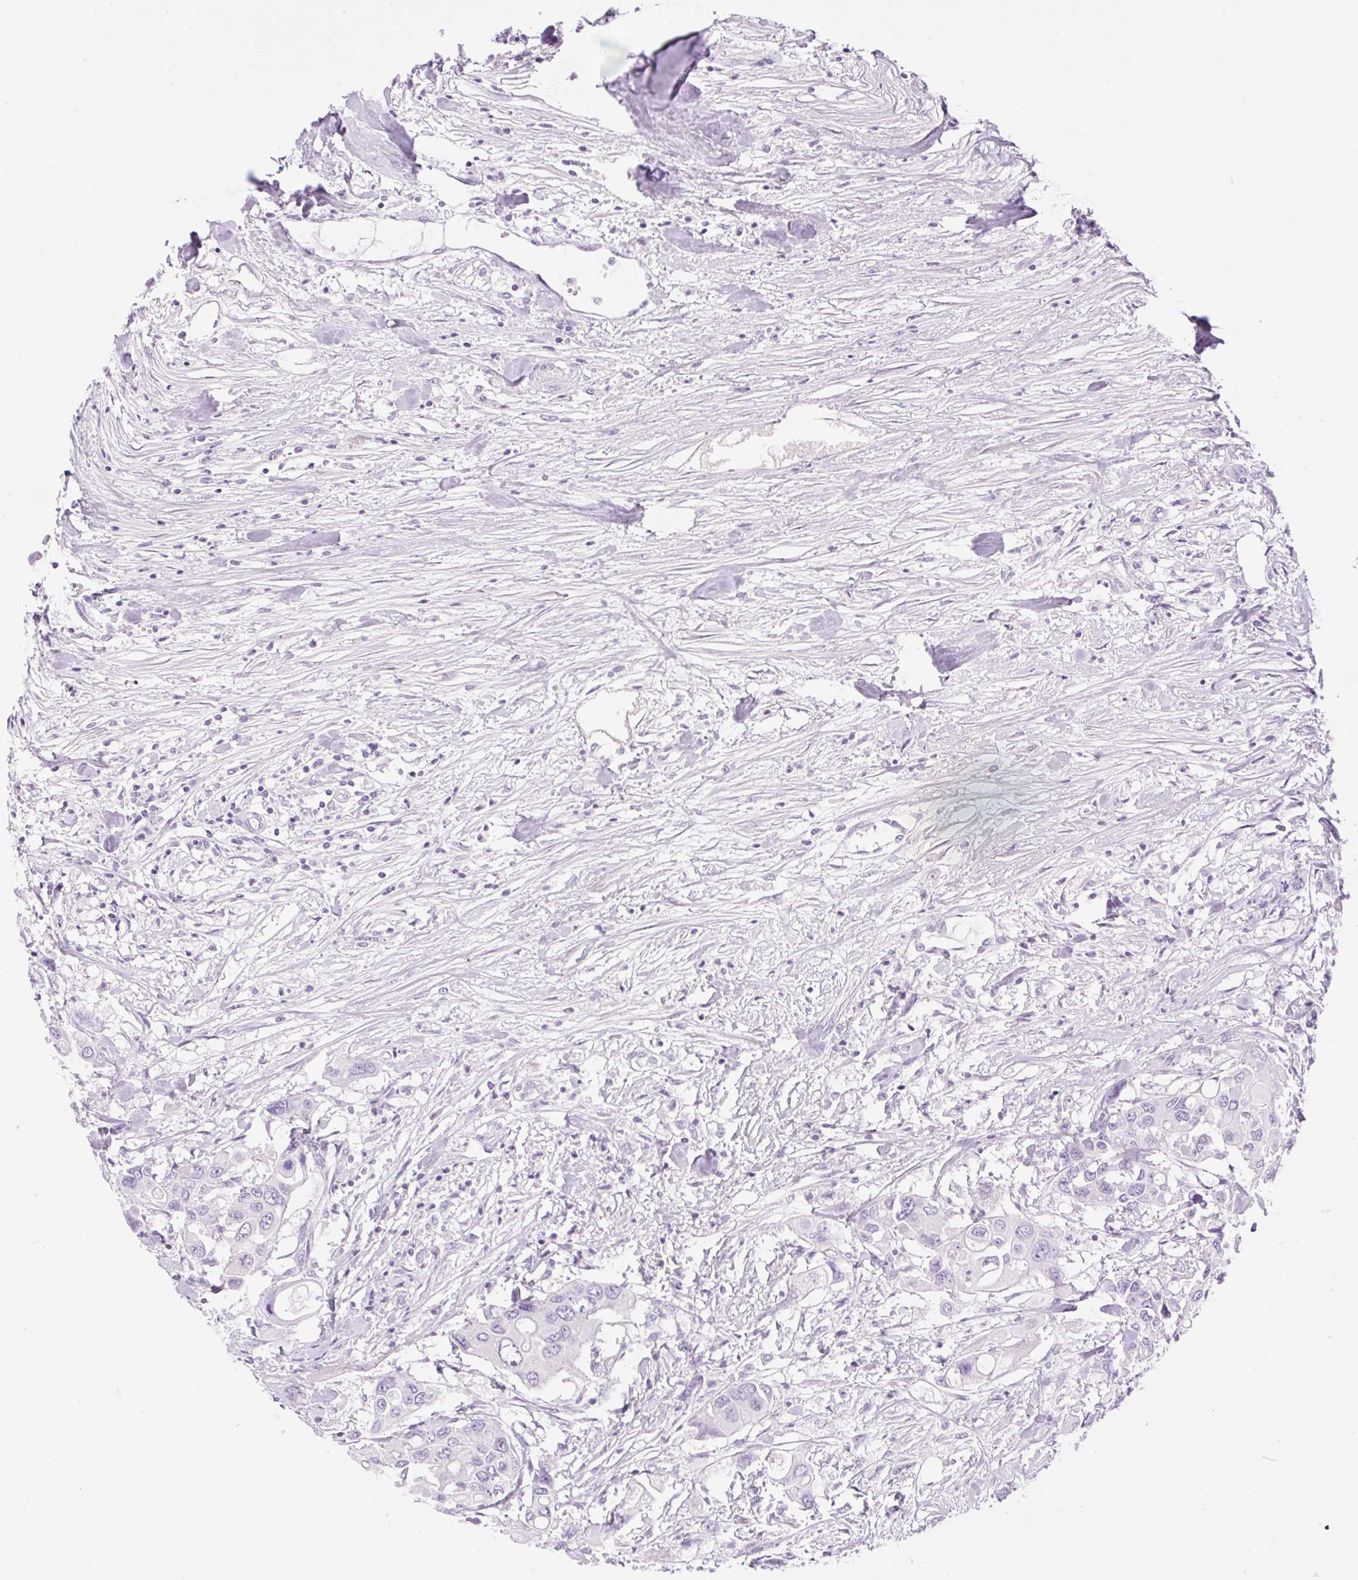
{"staining": {"intensity": "negative", "quantity": "none", "location": "none"}, "tissue": "colorectal cancer", "cell_type": "Tumor cells", "image_type": "cancer", "snomed": [{"axis": "morphology", "description": "Adenocarcinoma, NOS"}, {"axis": "topography", "description": "Colon"}], "caption": "An immunohistochemistry micrograph of colorectal cancer (adenocarcinoma) is shown. There is no staining in tumor cells of colorectal cancer (adenocarcinoma). (DAB immunohistochemistry (IHC) visualized using brightfield microscopy, high magnification).", "gene": "PALM3", "patient": {"sex": "male", "age": 77}}